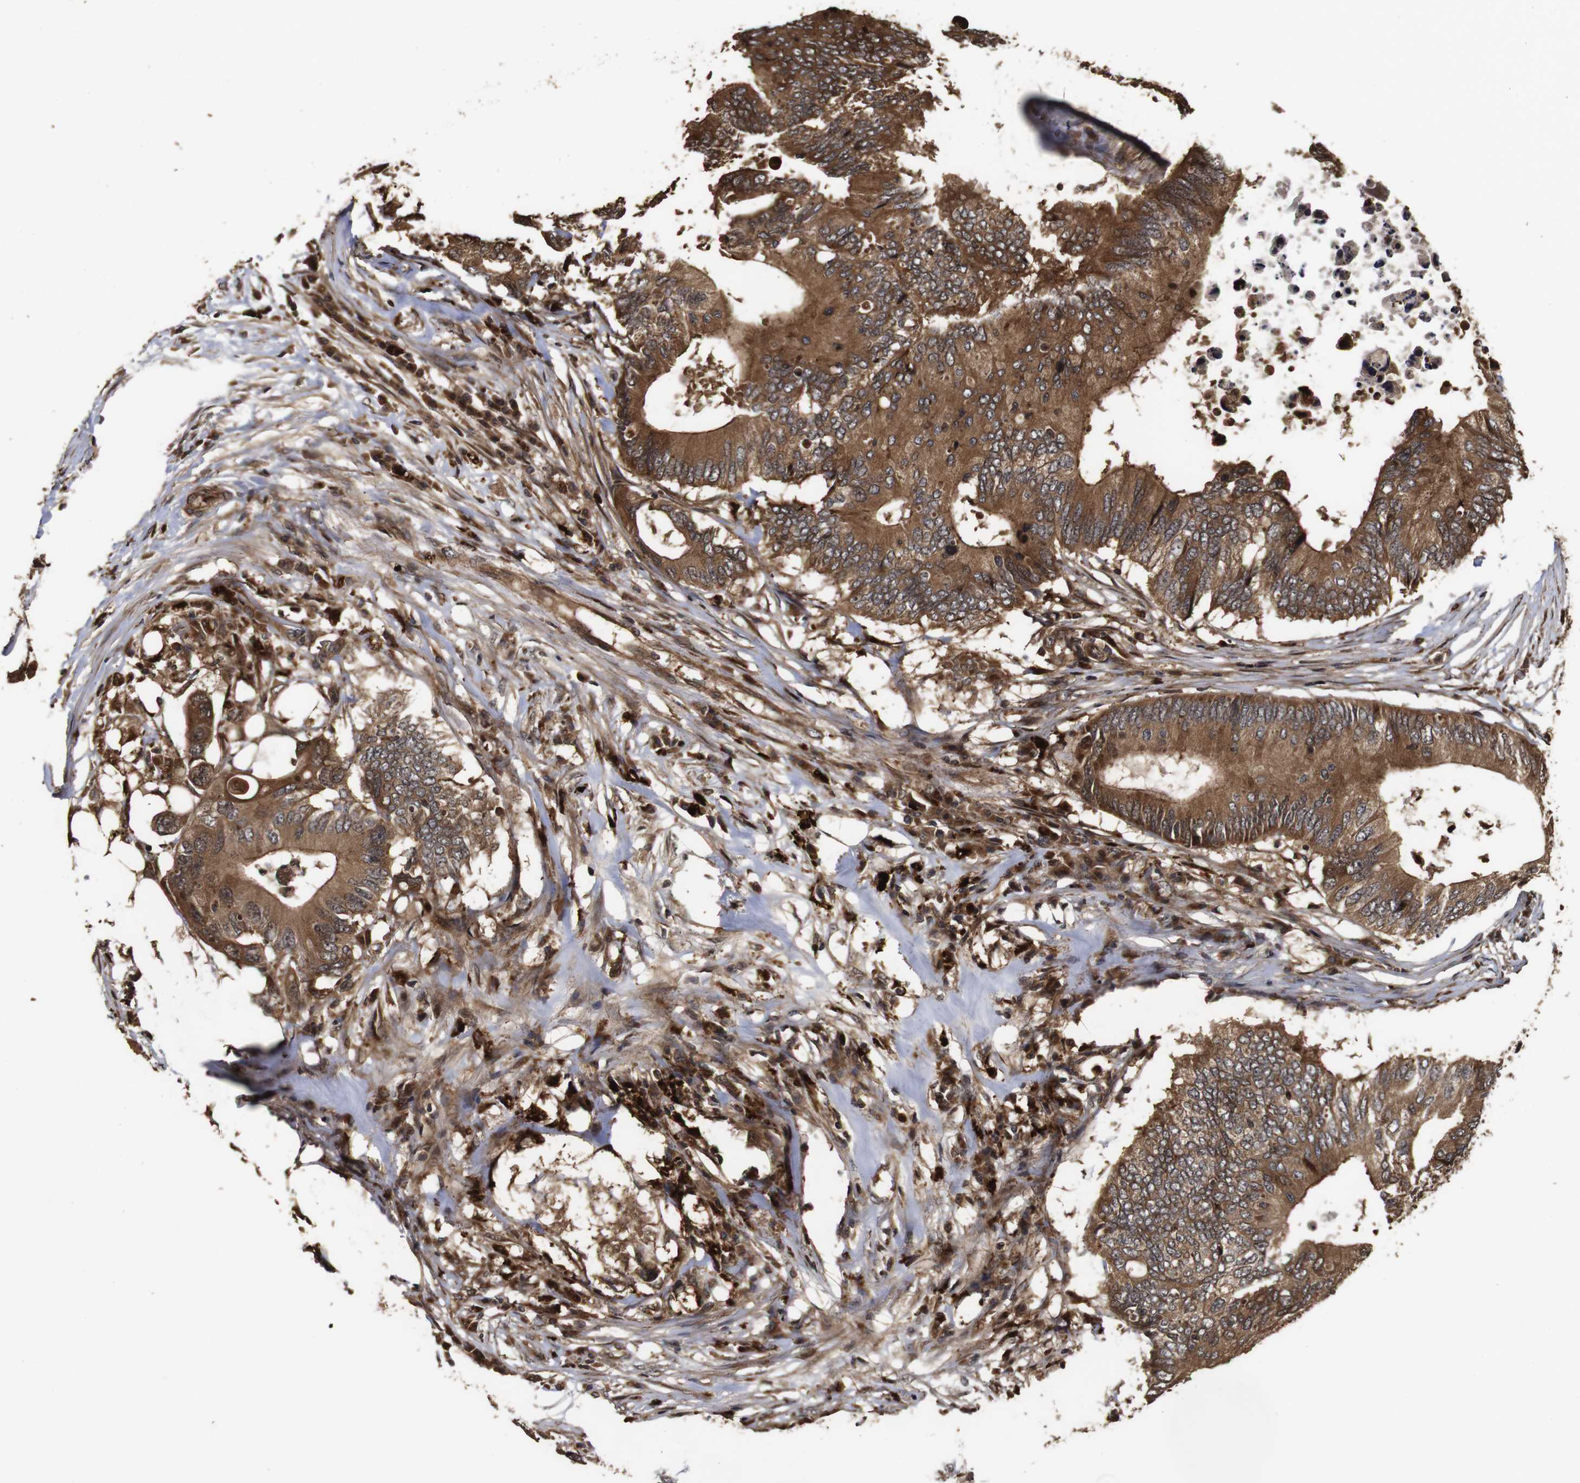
{"staining": {"intensity": "strong", "quantity": ">75%", "location": "cytoplasmic/membranous"}, "tissue": "colorectal cancer", "cell_type": "Tumor cells", "image_type": "cancer", "snomed": [{"axis": "morphology", "description": "Adenocarcinoma, NOS"}, {"axis": "topography", "description": "Colon"}], "caption": "Immunohistochemistry histopathology image of colorectal cancer stained for a protein (brown), which reveals high levels of strong cytoplasmic/membranous expression in approximately >75% of tumor cells.", "gene": "PTPN14", "patient": {"sex": "male", "age": 71}}